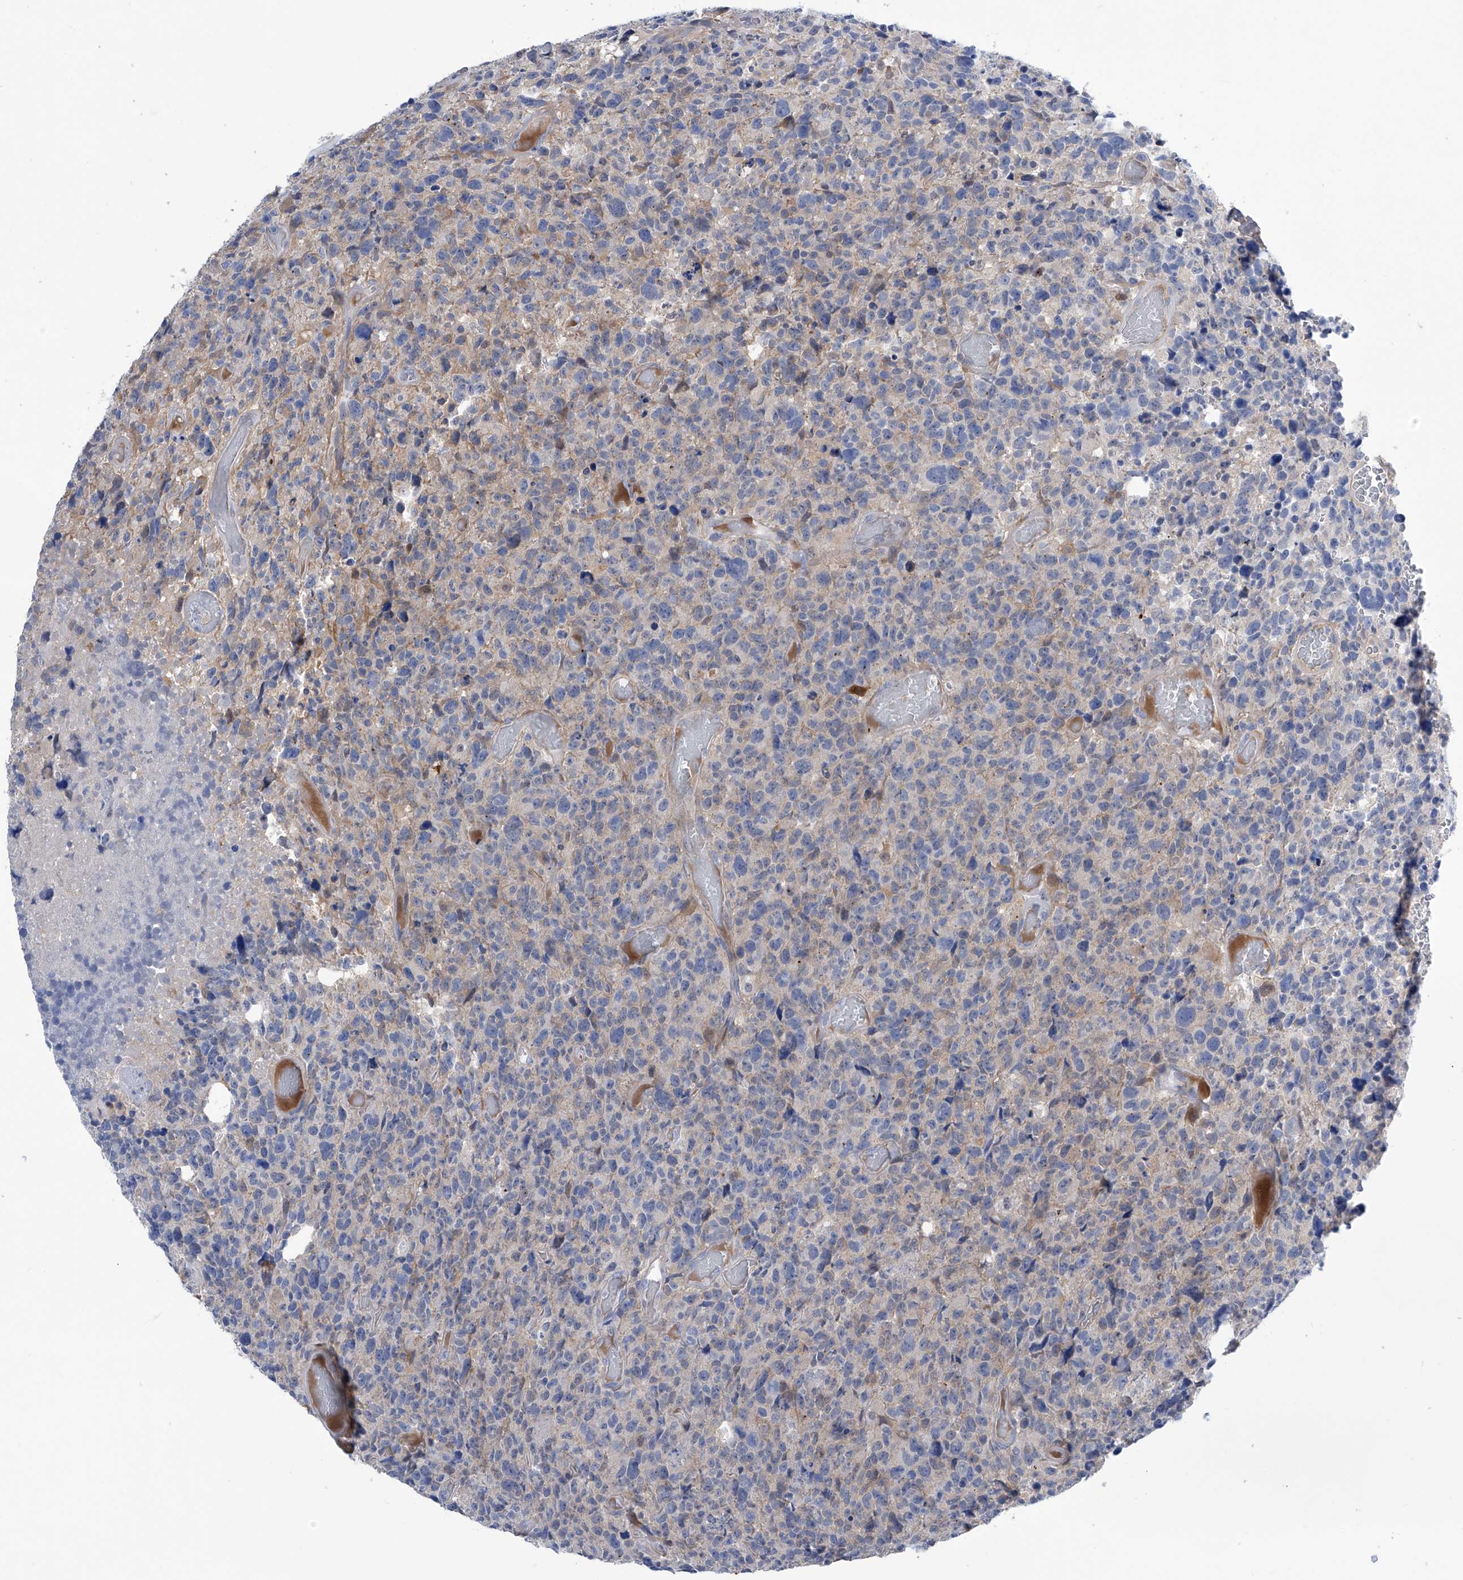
{"staining": {"intensity": "weak", "quantity": "<25%", "location": "cytoplasmic/membranous"}, "tissue": "glioma", "cell_type": "Tumor cells", "image_type": "cancer", "snomed": [{"axis": "morphology", "description": "Glioma, malignant, High grade"}, {"axis": "topography", "description": "Brain"}], "caption": "Human glioma stained for a protein using immunohistochemistry (IHC) exhibits no expression in tumor cells.", "gene": "PGM3", "patient": {"sex": "male", "age": 69}}